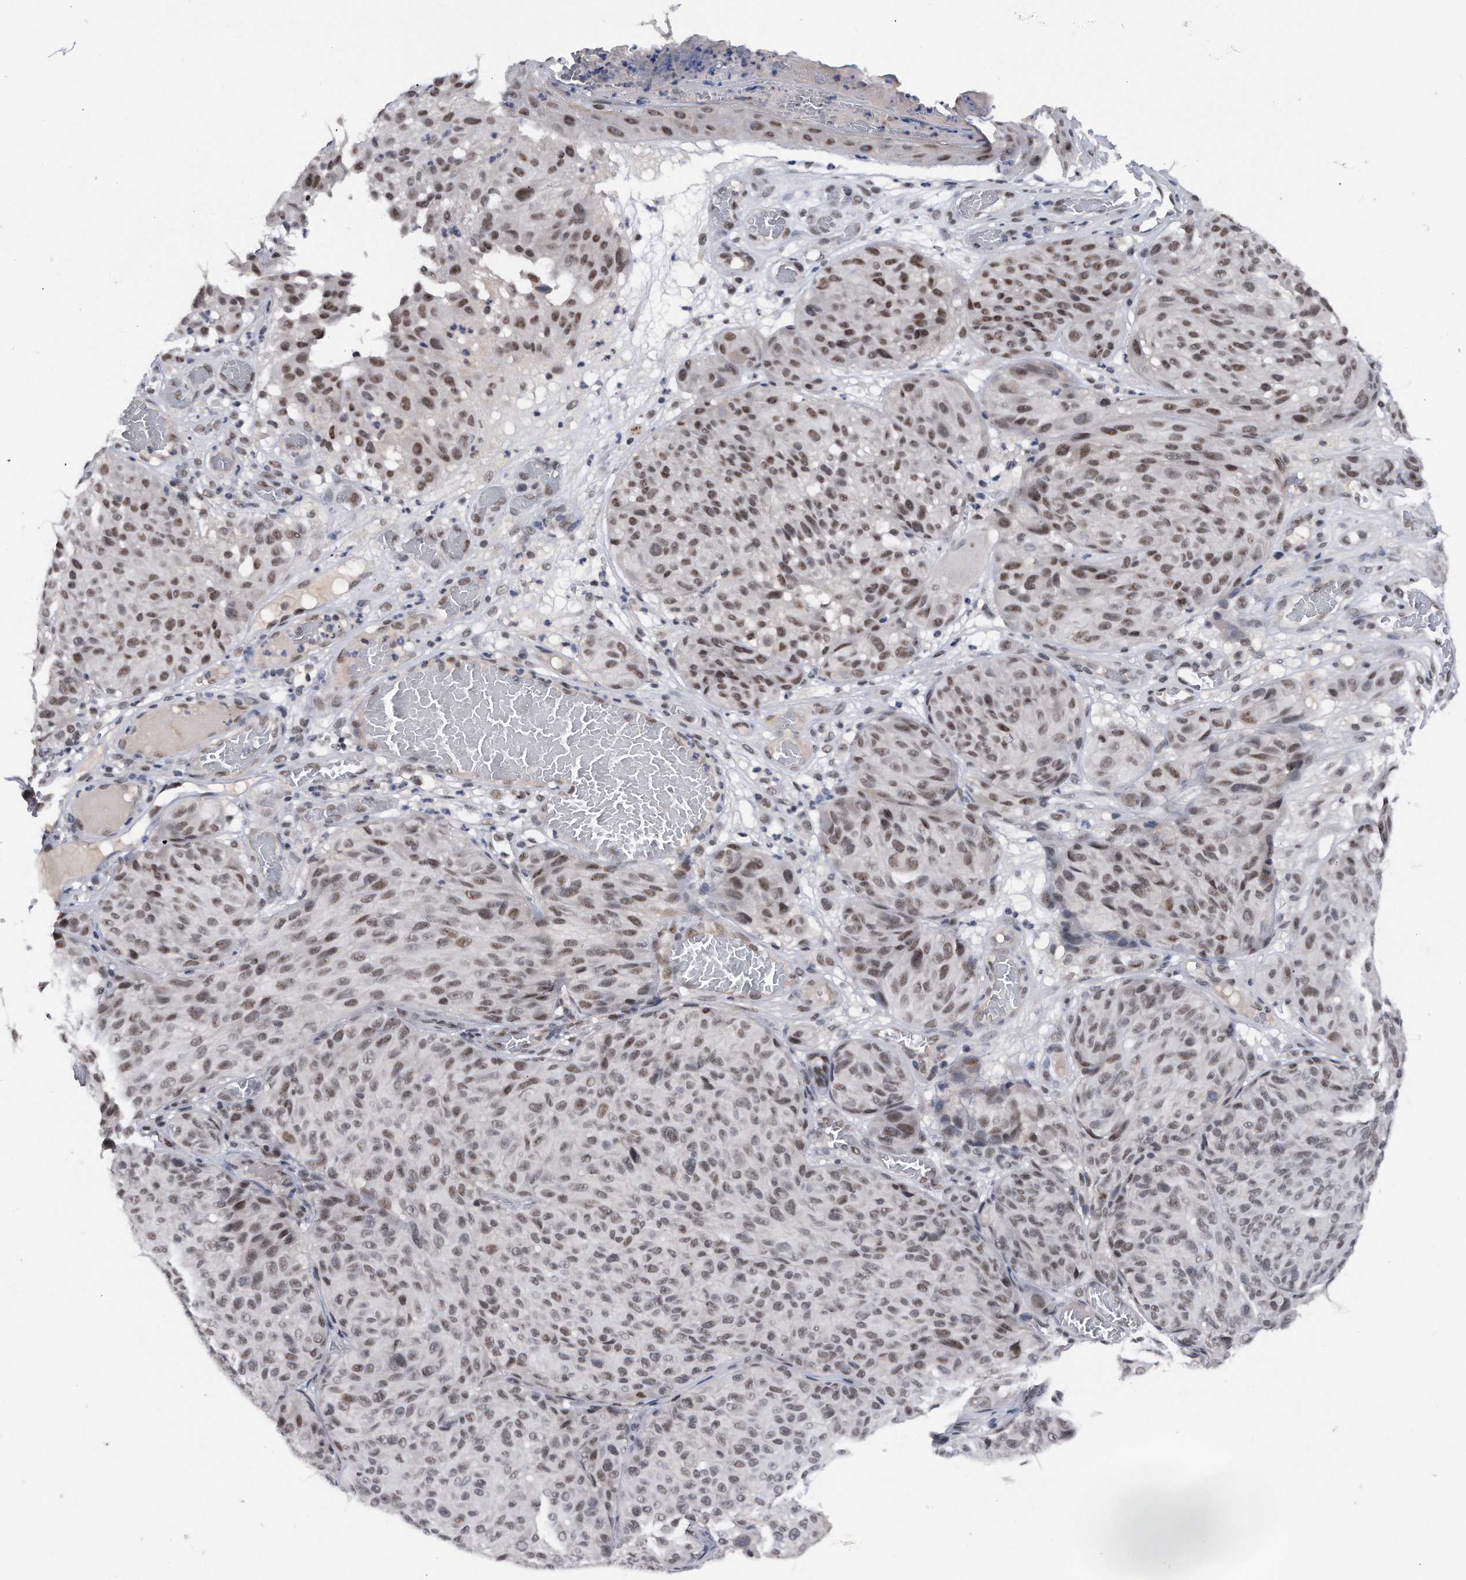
{"staining": {"intensity": "moderate", "quantity": "25%-75%", "location": "nuclear"}, "tissue": "melanoma", "cell_type": "Tumor cells", "image_type": "cancer", "snomed": [{"axis": "morphology", "description": "Malignant melanoma, NOS"}, {"axis": "topography", "description": "Skin"}], "caption": "Immunohistochemistry of melanoma displays medium levels of moderate nuclear expression in about 25%-75% of tumor cells.", "gene": "VIRMA", "patient": {"sex": "male", "age": 83}}